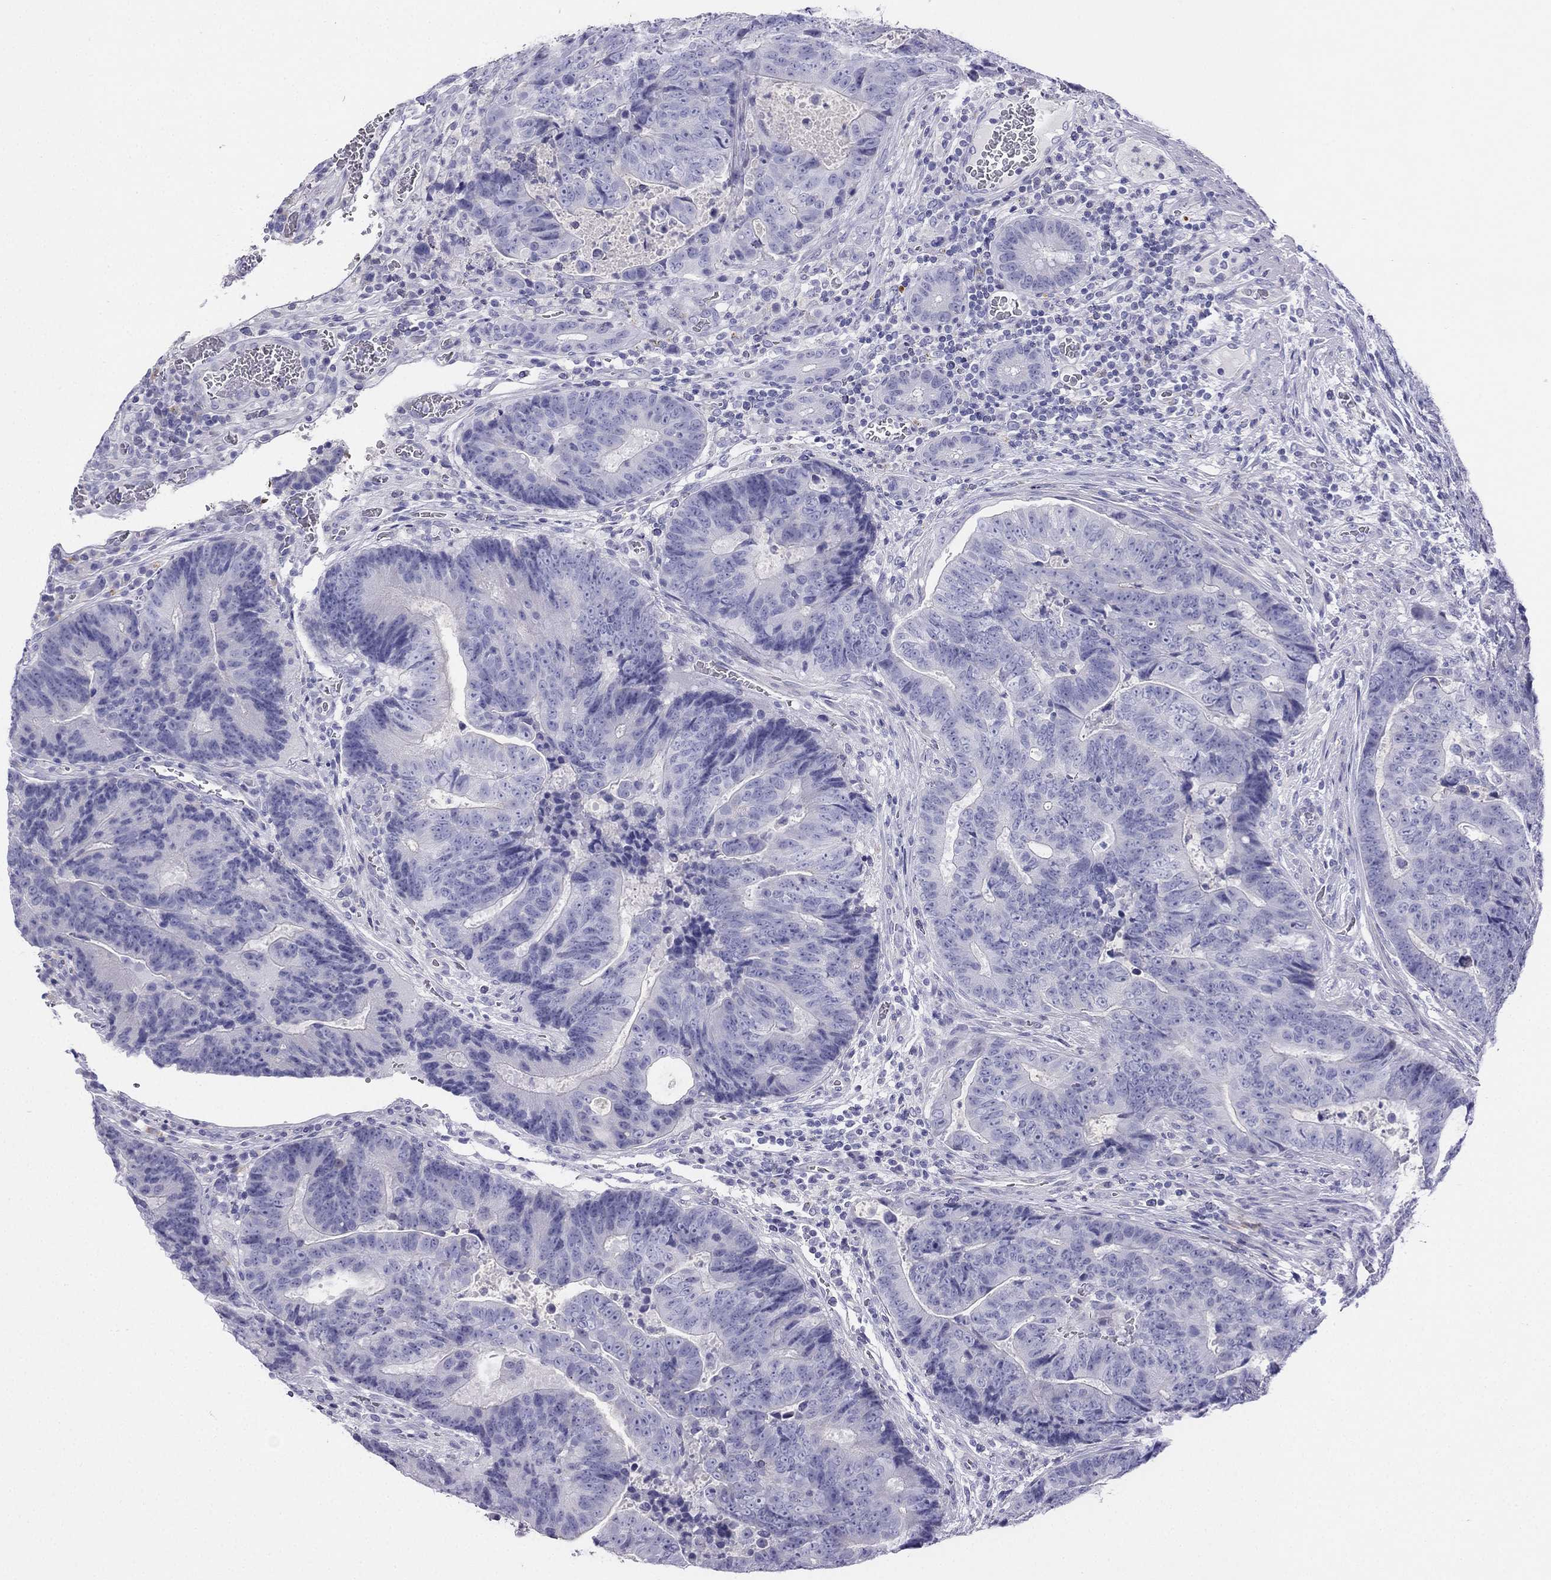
{"staining": {"intensity": "negative", "quantity": "none", "location": "none"}, "tissue": "colorectal cancer", "cell_type": "Tumor cells", "image_type": "cancer", "snomed": [{"axis": "morphology", "description": "Adenocarcinoma, NOS"}, {"axis": "topography", "description": "Colon"}], "caption": "Micrograph shows no protein expression in tumor cells of colorectal cancer tissue. (DAB IHC with hematoxylin counter stain).", "gene": "ALOXE3", "patient": {"sex": "female", "age": 48}}